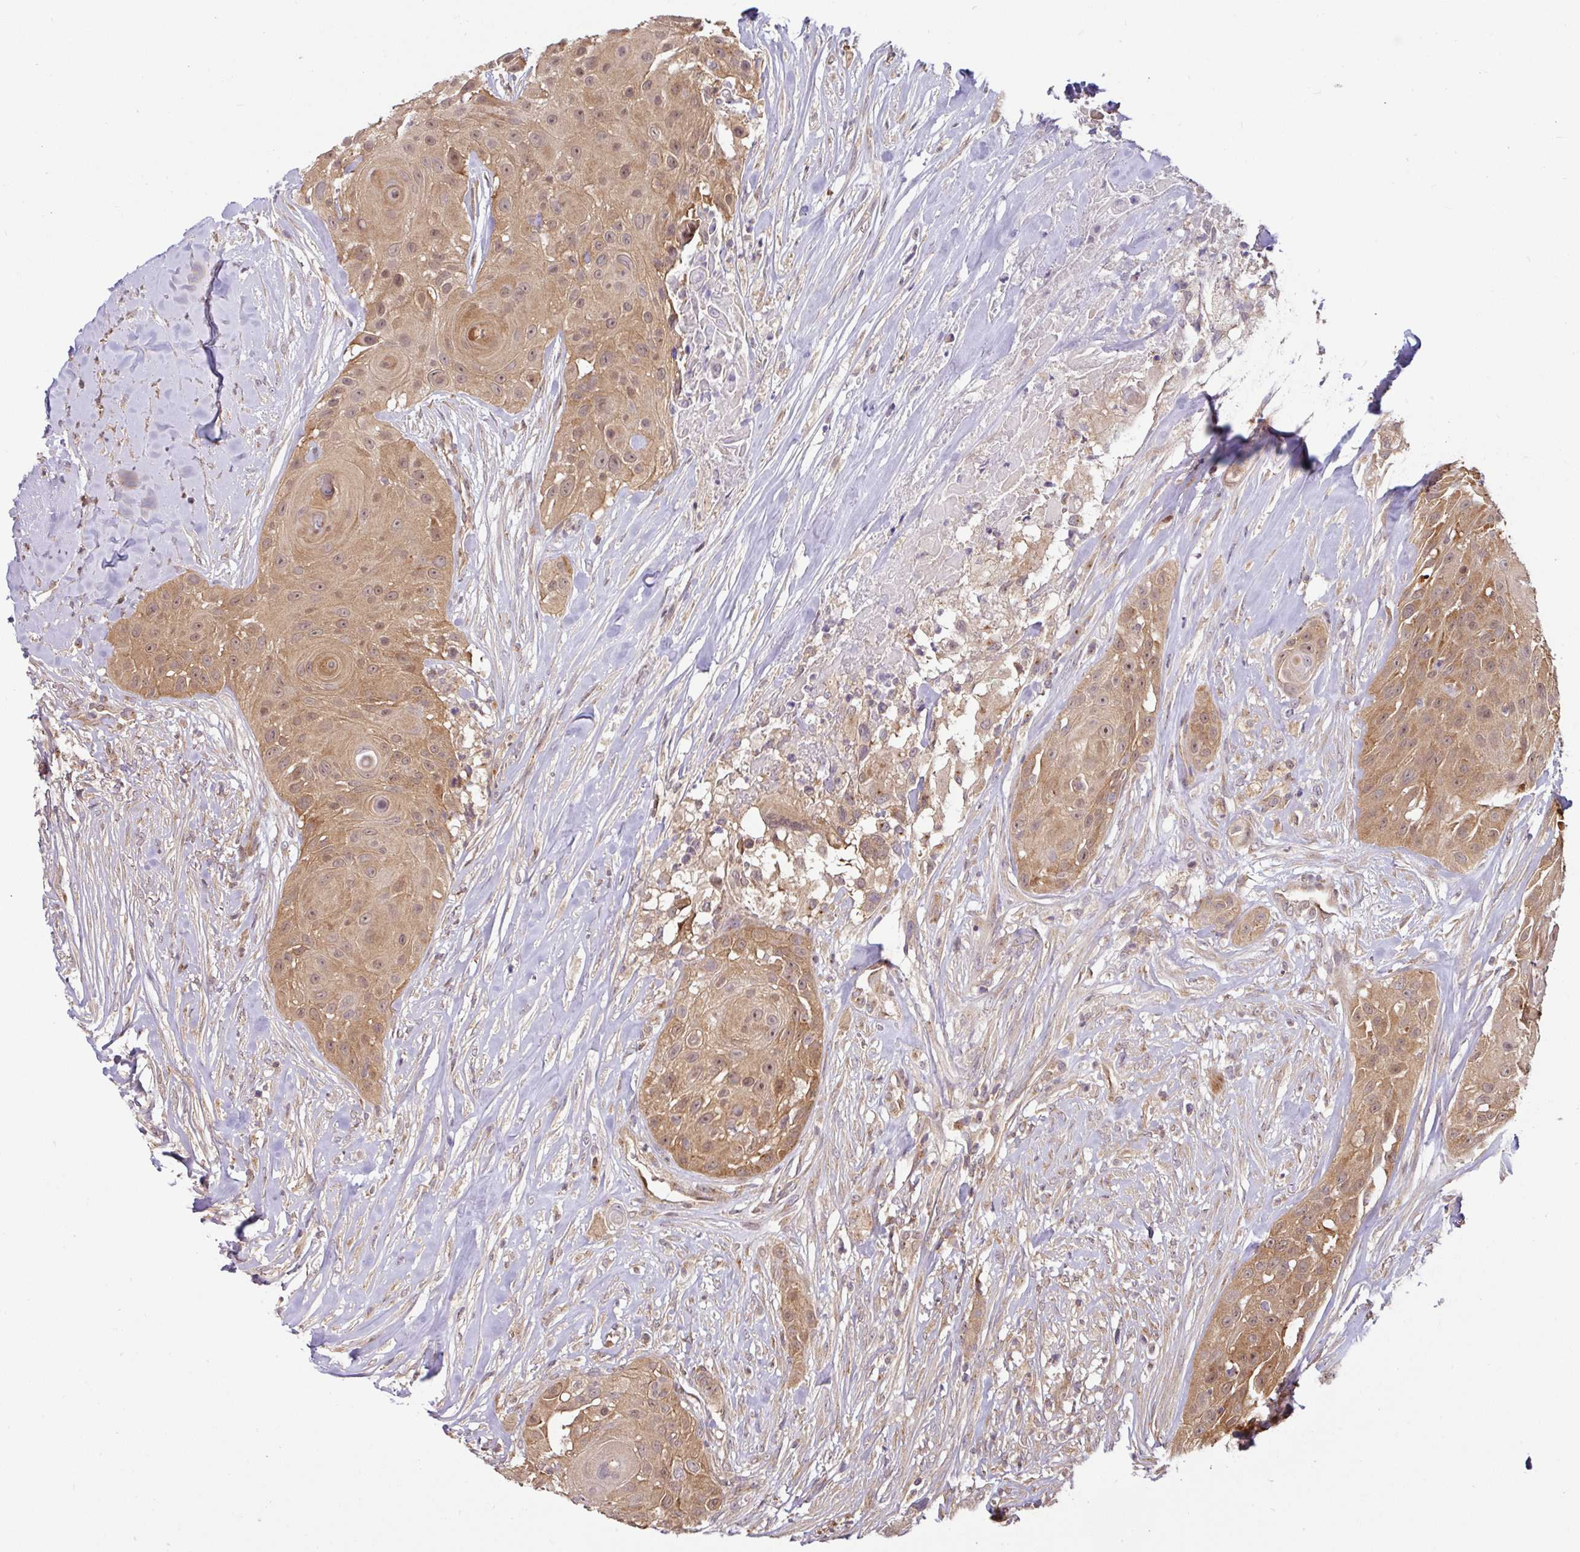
{"staining": {"intensity": "moderate", "quantity": ">75%", "location": "cytoplasmic/membranous,nuclear"}, "tissue": "head and neck cancer", "cell_type": "Tumor cells", "image_type": "cancer", "snomed": [{"axis": "morphology", "description": "Squamous cell carcinoma, NOS"}, {"axis": "topography", "description": "Head-Neck"}], "caption": "Immunohistochemistry (IHC) histopathology image of head and neck squamous cell carcinoma stained for a protein (brown), which exhibits medium levels of moderate cytoplasmic/membranous and nuclear staining in approximately >75% of tumor cells.", "gene": "SHB", "patient": {"sex": "male", "age": 83}}